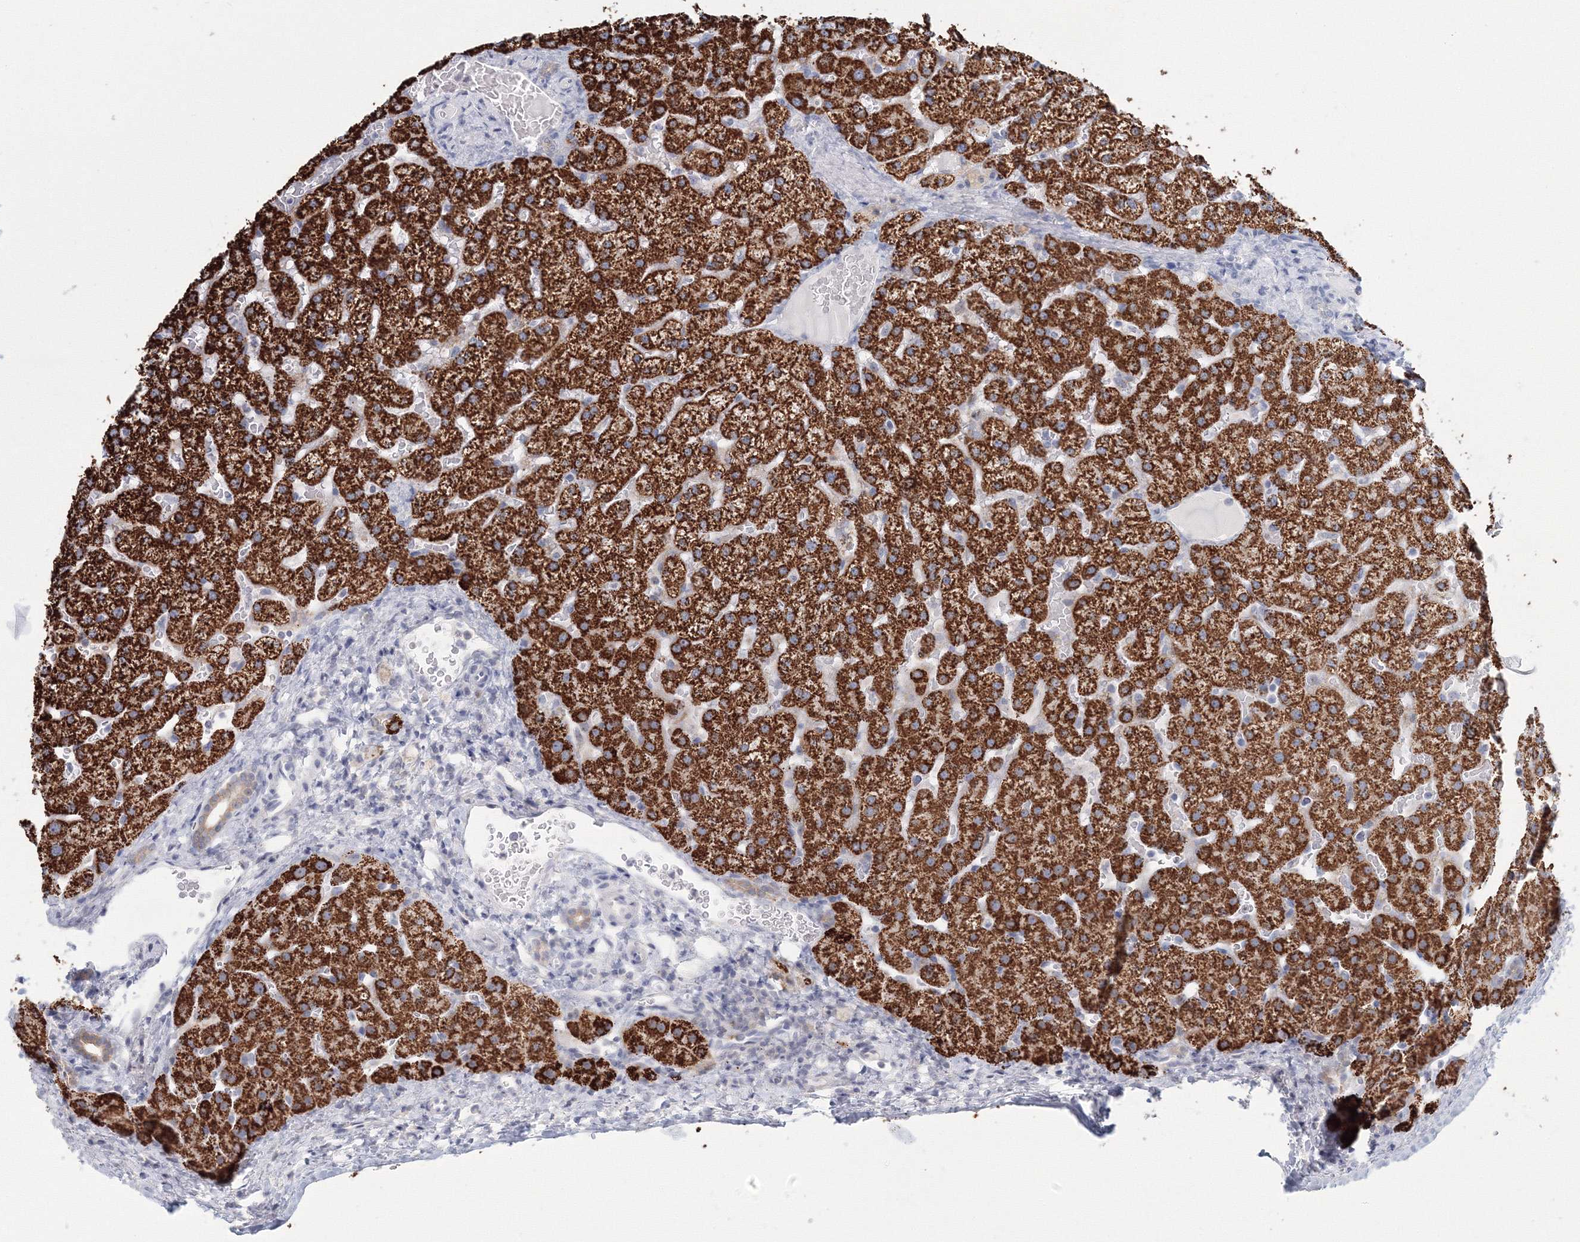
{"staining": {"intensity": "weak", "quantity": "<25%", "location": "cytoplasmic/membranous"}, "tissue": "liver", "cell_type": "Cholangiocytes", "image_type": "normal", "snomed": [{"axis": "morphology", "description": "Normal tissue, NOS"}, {"axis": "topography", "description": "Liver"}], "caption": "Cholangiocytes show no significant staining in benign liver. Nuclei are stained in blue.", "gene": "VSIG1", "patient": {"sex": "female", "age": 32}}